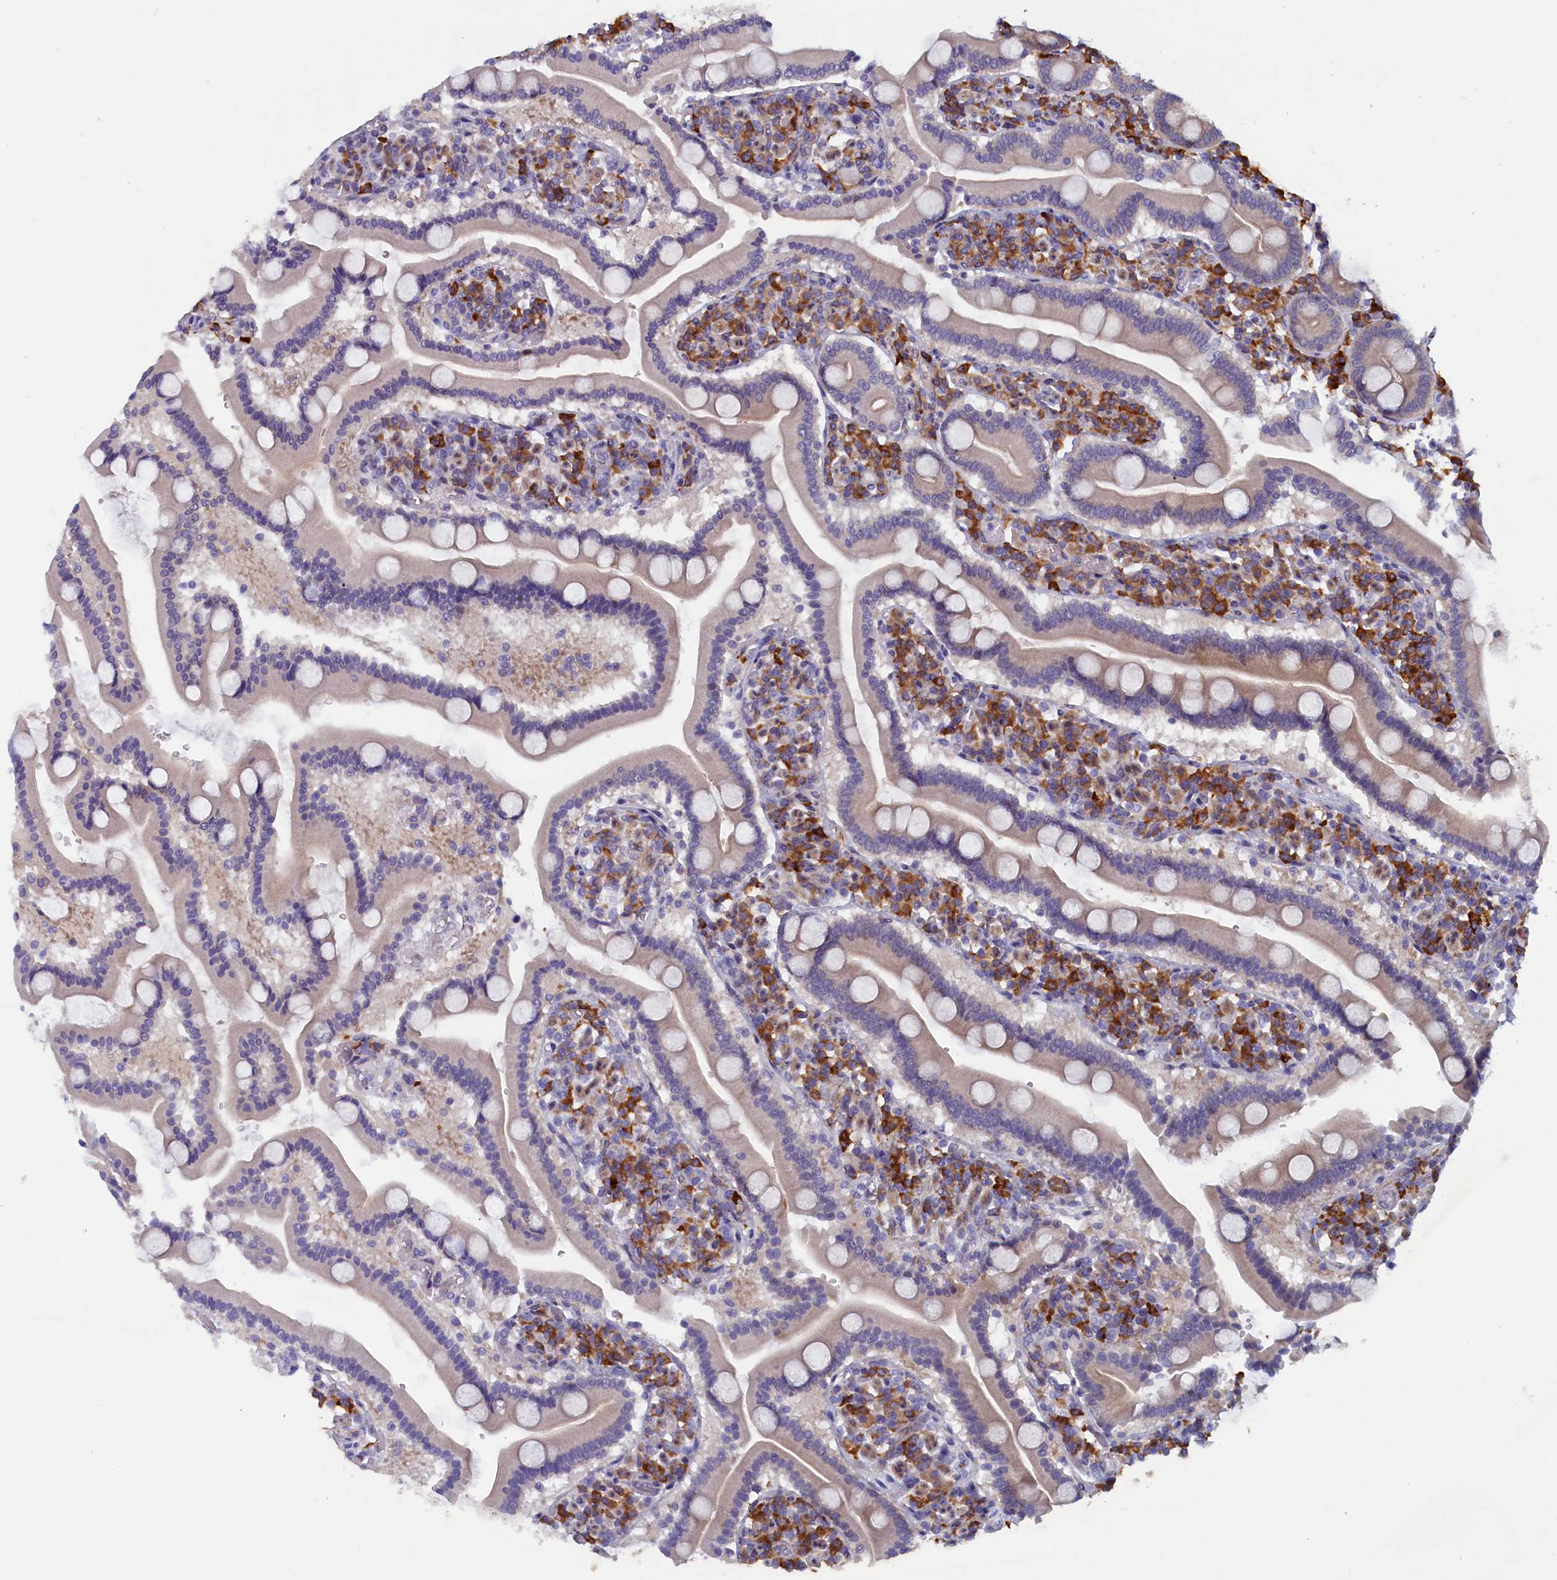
{"staining": {"intensity": "moderate", "quantity": "<25%", "location": "cytoplasmic/membranous"}, "tissue": "duodenum", "cell_type": "Glandular cells", "image_type": "normal", "snomed": [{"axis": "morphology", "description": "Normal tissue, NOS"}, {"axis": "topography", "description": "Duodenum"}], "caption": "Duodenum stained with DAB (3,3'-diaminobenzidine) immunohistochemistry shows low levels of moderate cytoplasmic/membranous staining in approximately <25% of glandular cells. The protein is stained brown, and the nuclei are stained in blue (DAB IHC with brightfield microscopy, high magnification).", "gene": "JPT2", "patient": {"sex": "male", "age": 55}}